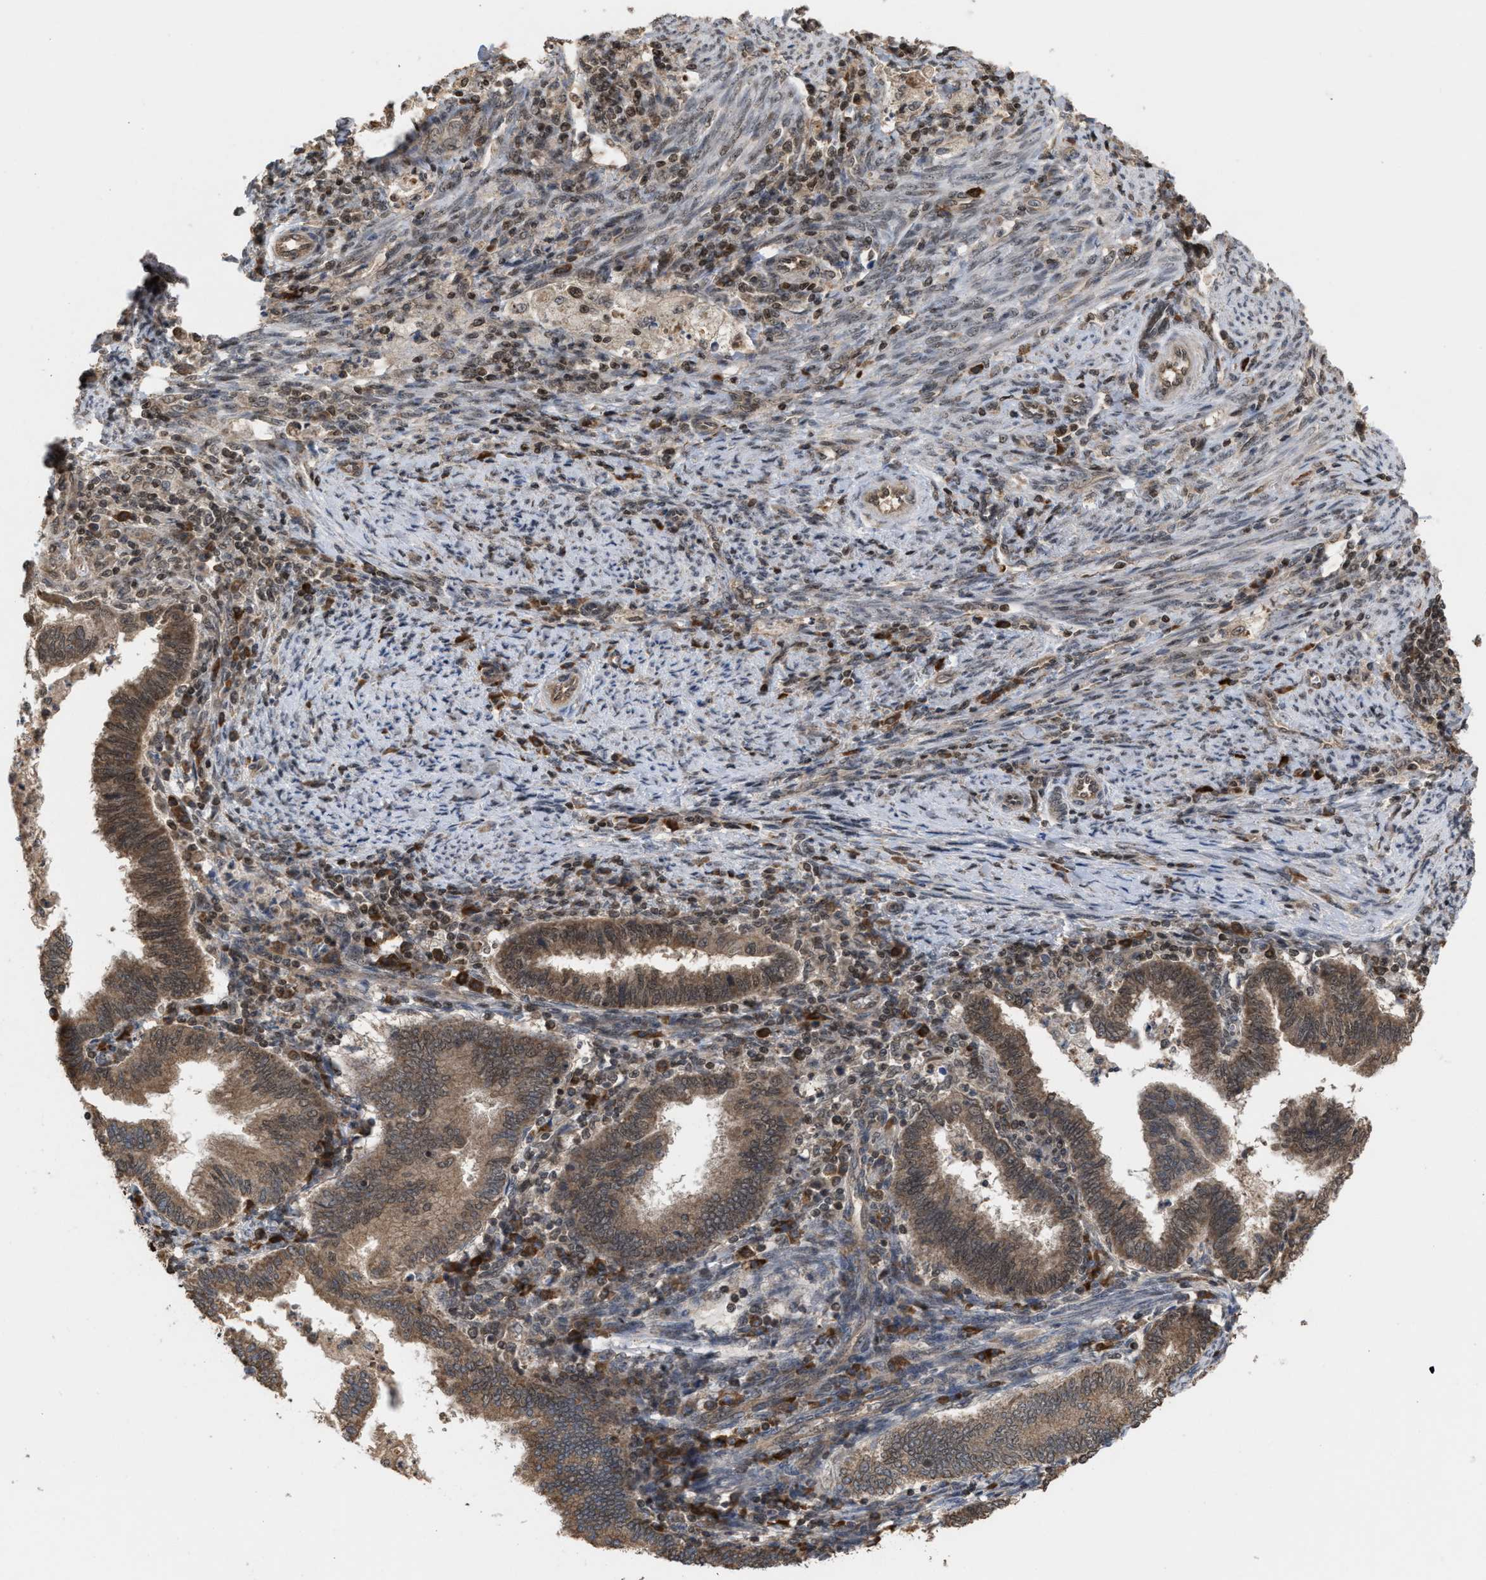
{"staining": {"intensity": "moderate", "quantity": ">75%", "location": "cytoplasmic/membranous"}, "tissue": "endometrial cancer", "cell_type": "Tumor cells", "image_type": "cancer", "snomed": [{"axis": "morphology", "description": "Polyp, NOS"}, {"axis": "morphology", "description": "Adenocarcinoma, NOS"}, {"axis": "morphology", "description": "Adenoma, NOS"}, {"axis": "topography", "description": "Endometrium"}], "caption": "DAB immunohistochemical staining of adenoma (endometrial) reveals moderate cytoplasmic/membranous protein expression in approximately >75% of tumor cells. The staining was performed using DAB (3,3'-diaminobenzidine), with brown indicating positive protein expression. Nuclei are stained blue with hematoxylin.", "gene": "C9orf78", "patient": {"sex": "female", "age": 79}}